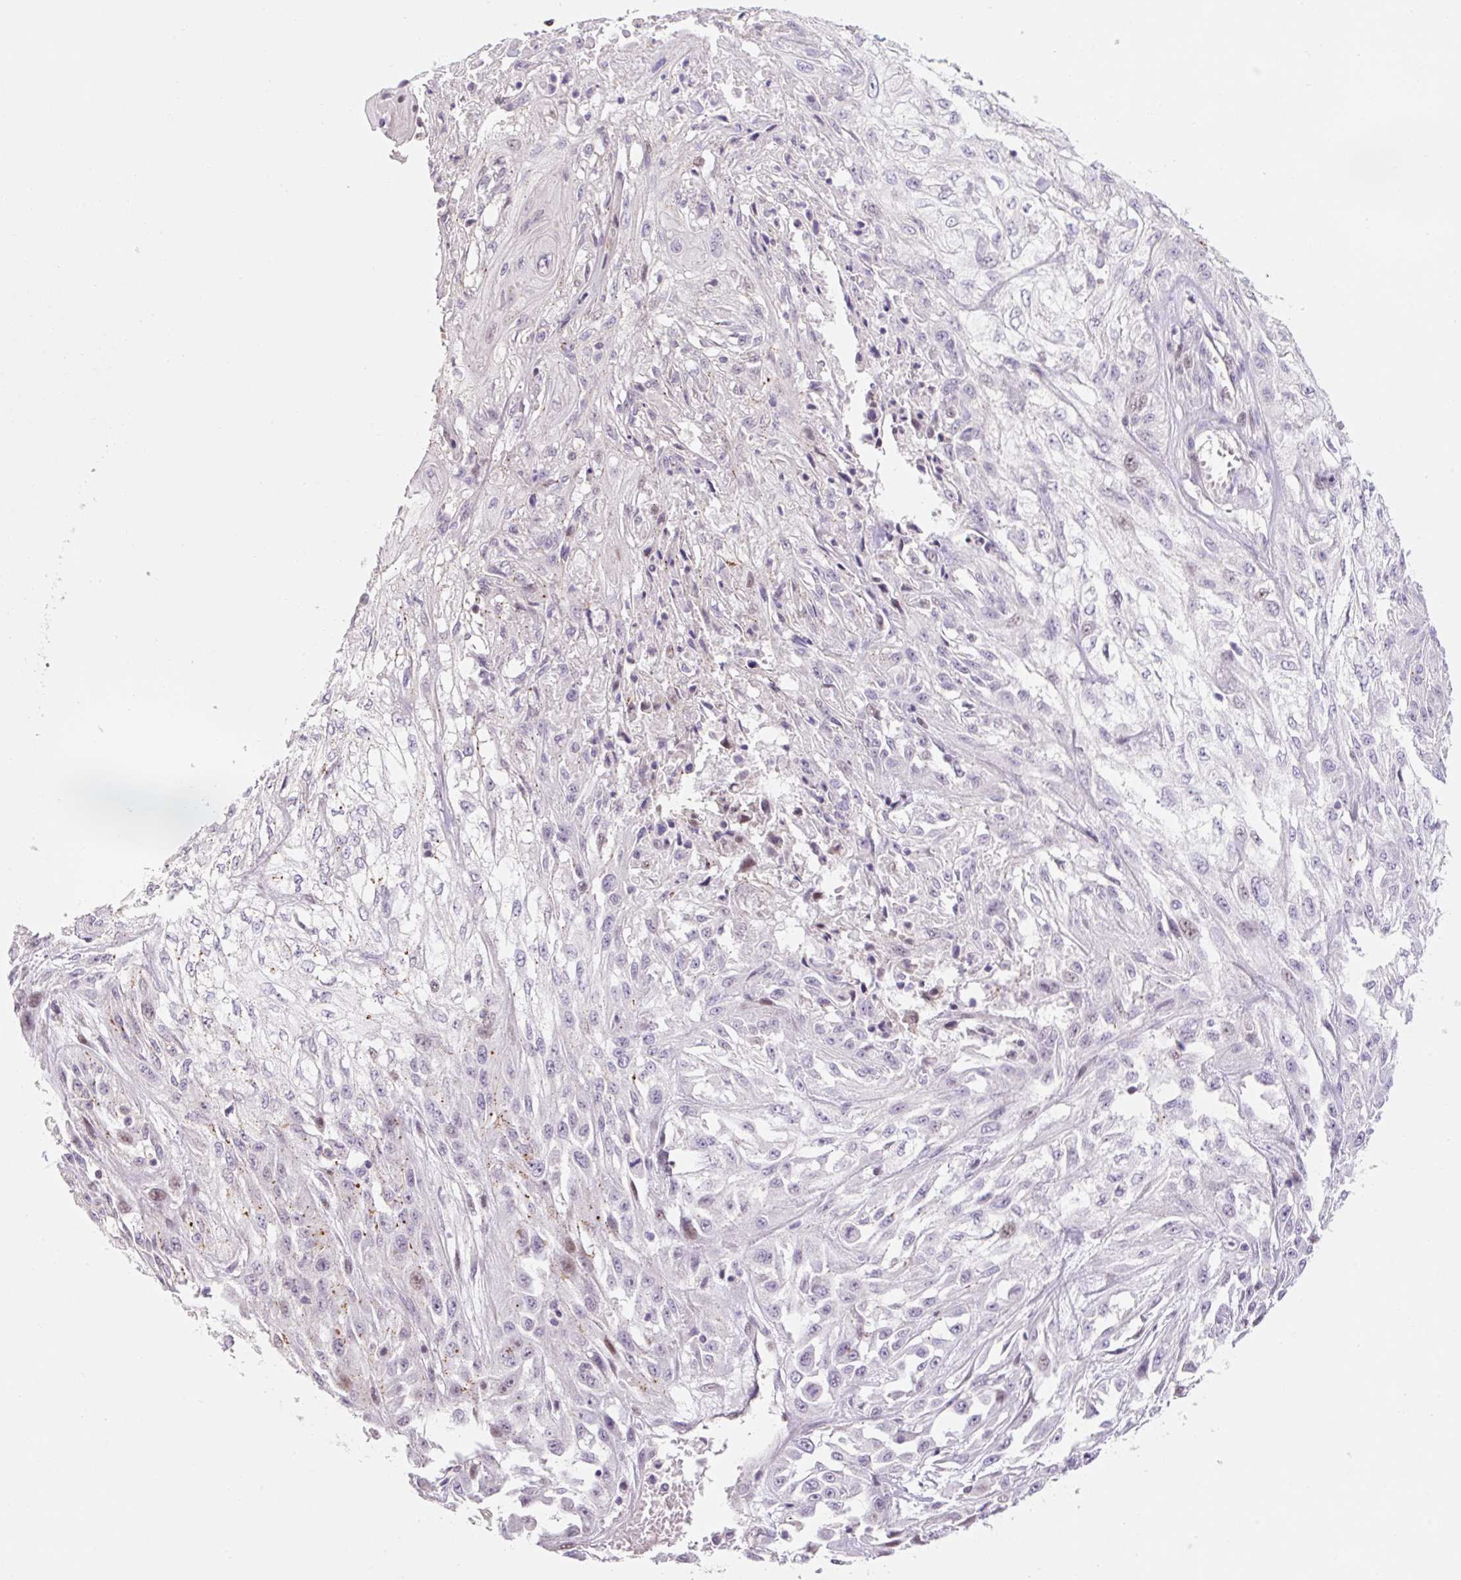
{"staining": {"intensity": "negative", "quantity": "none", "location": "none"}, "tissue": "skin cancer", "cell_type": "Tumor cells", "image_type": "cancer", "snomed": [{"axis": "morphology", "description": "Squamous cell carcinoma, NOS"}, {"axis": "morphology", "description": "Squamous cell carcinoma, metastatic, NOS"}, {"axis": "topography", "description": "Skin"}, {"axis": "topography", "description": "Lymph node"}], "caption": "Tumor cells are negative for brown protein staining in squamous cell carcinoma (skin).", "gene": "ZNF552", "patient": {"sex": "male", "age": 75}}